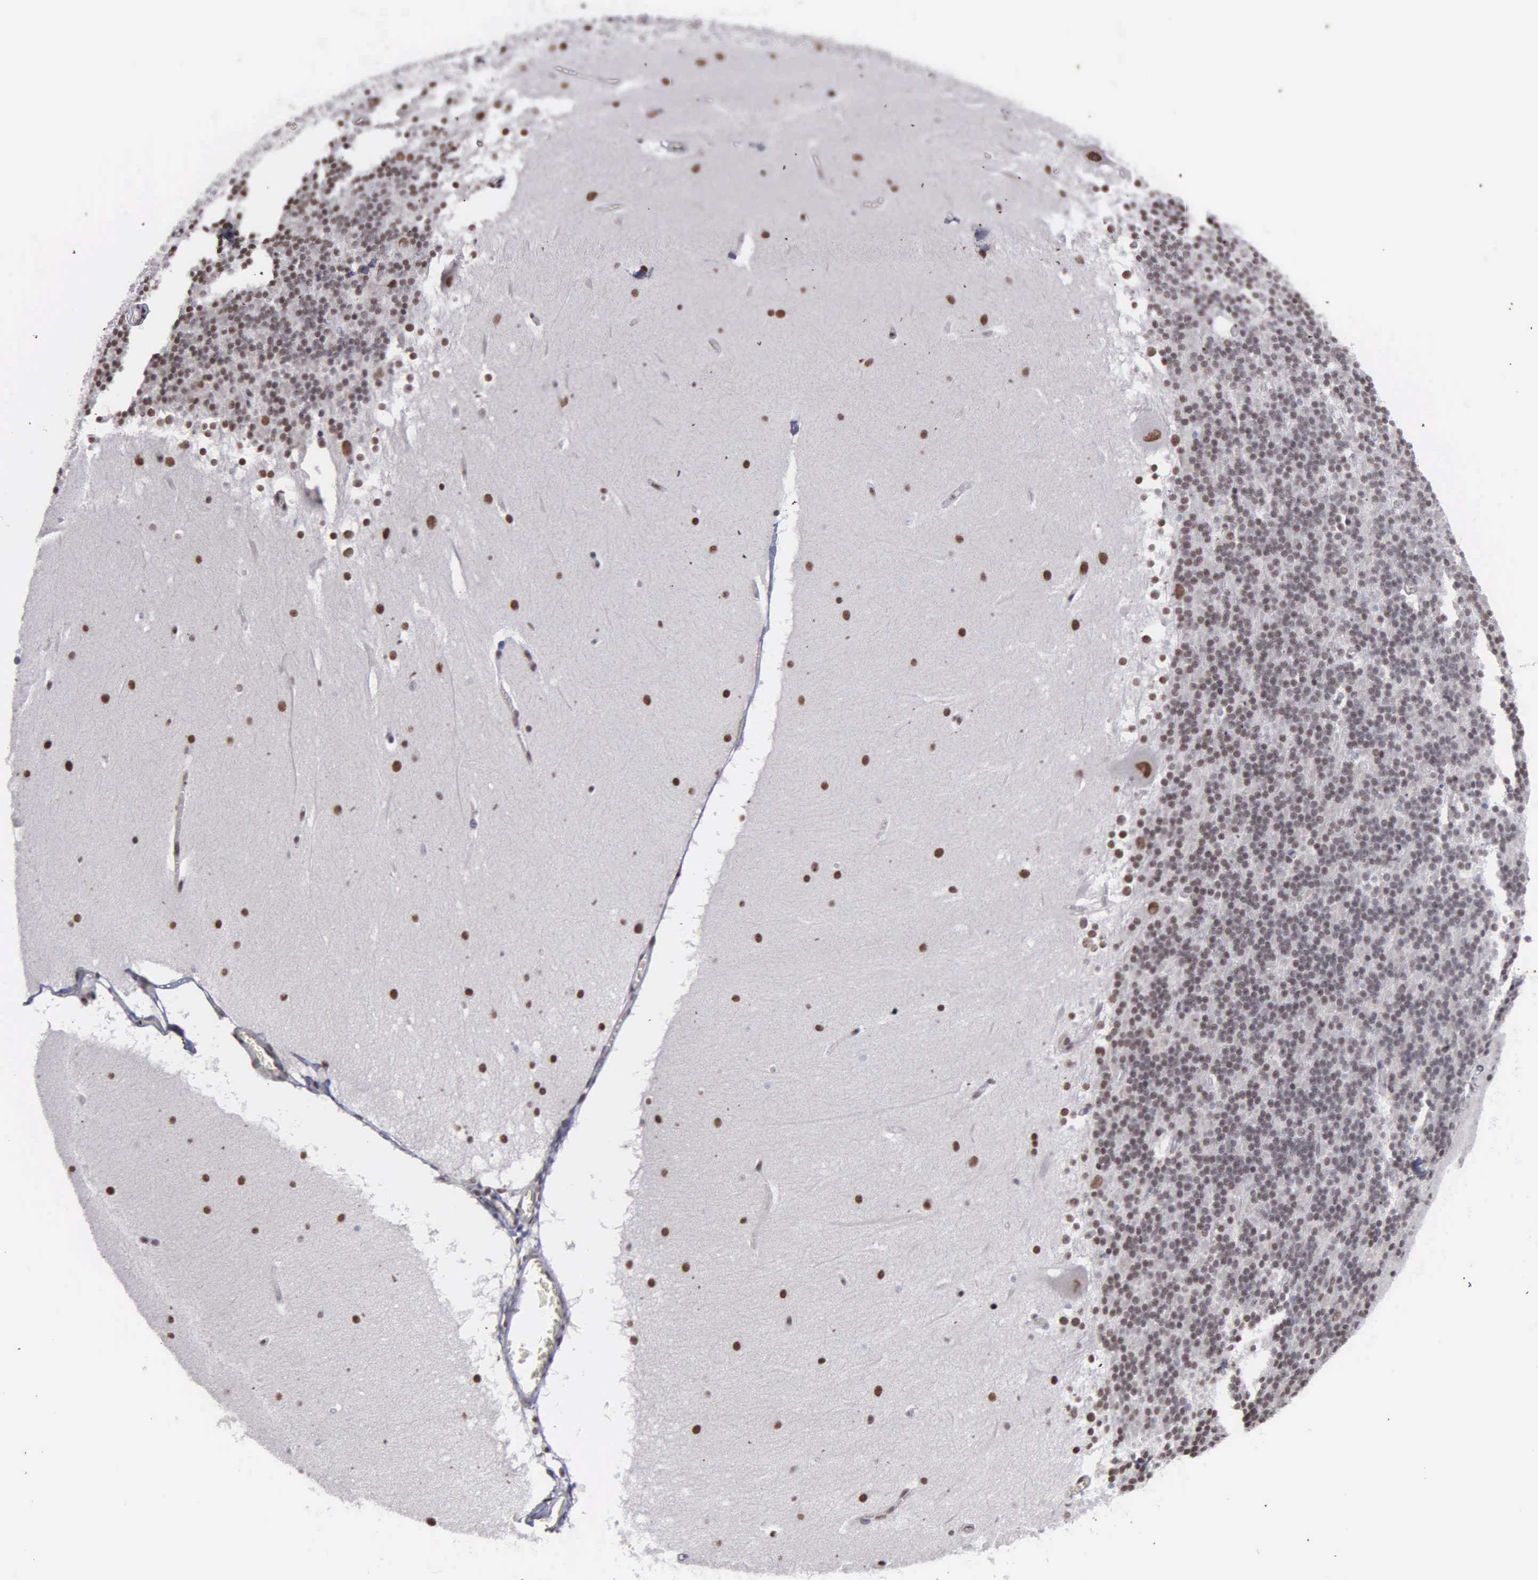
{"staining": {"intensity": "weak", "quantity": "25%-75%", "location": "nuclear"}, "tissue": "cerebellum", "cell_type": "Cells in granular layer", "image_type": "normal", "snomed": [{"axis": "morphology", "description": "Normal tissue, NOS"}, {"axis": "topography", "description": "Cerebellum"}], "caption": "Immunohistochemistry (IHC) histopathology image of benign cerebellum stained for a protein (brown), which shows low levels of weak nuclear positivity in about 25%-75% of cells in granular layer.", "gene": "KIAA0586", "patient": {"sex": "female", "age": 19}}